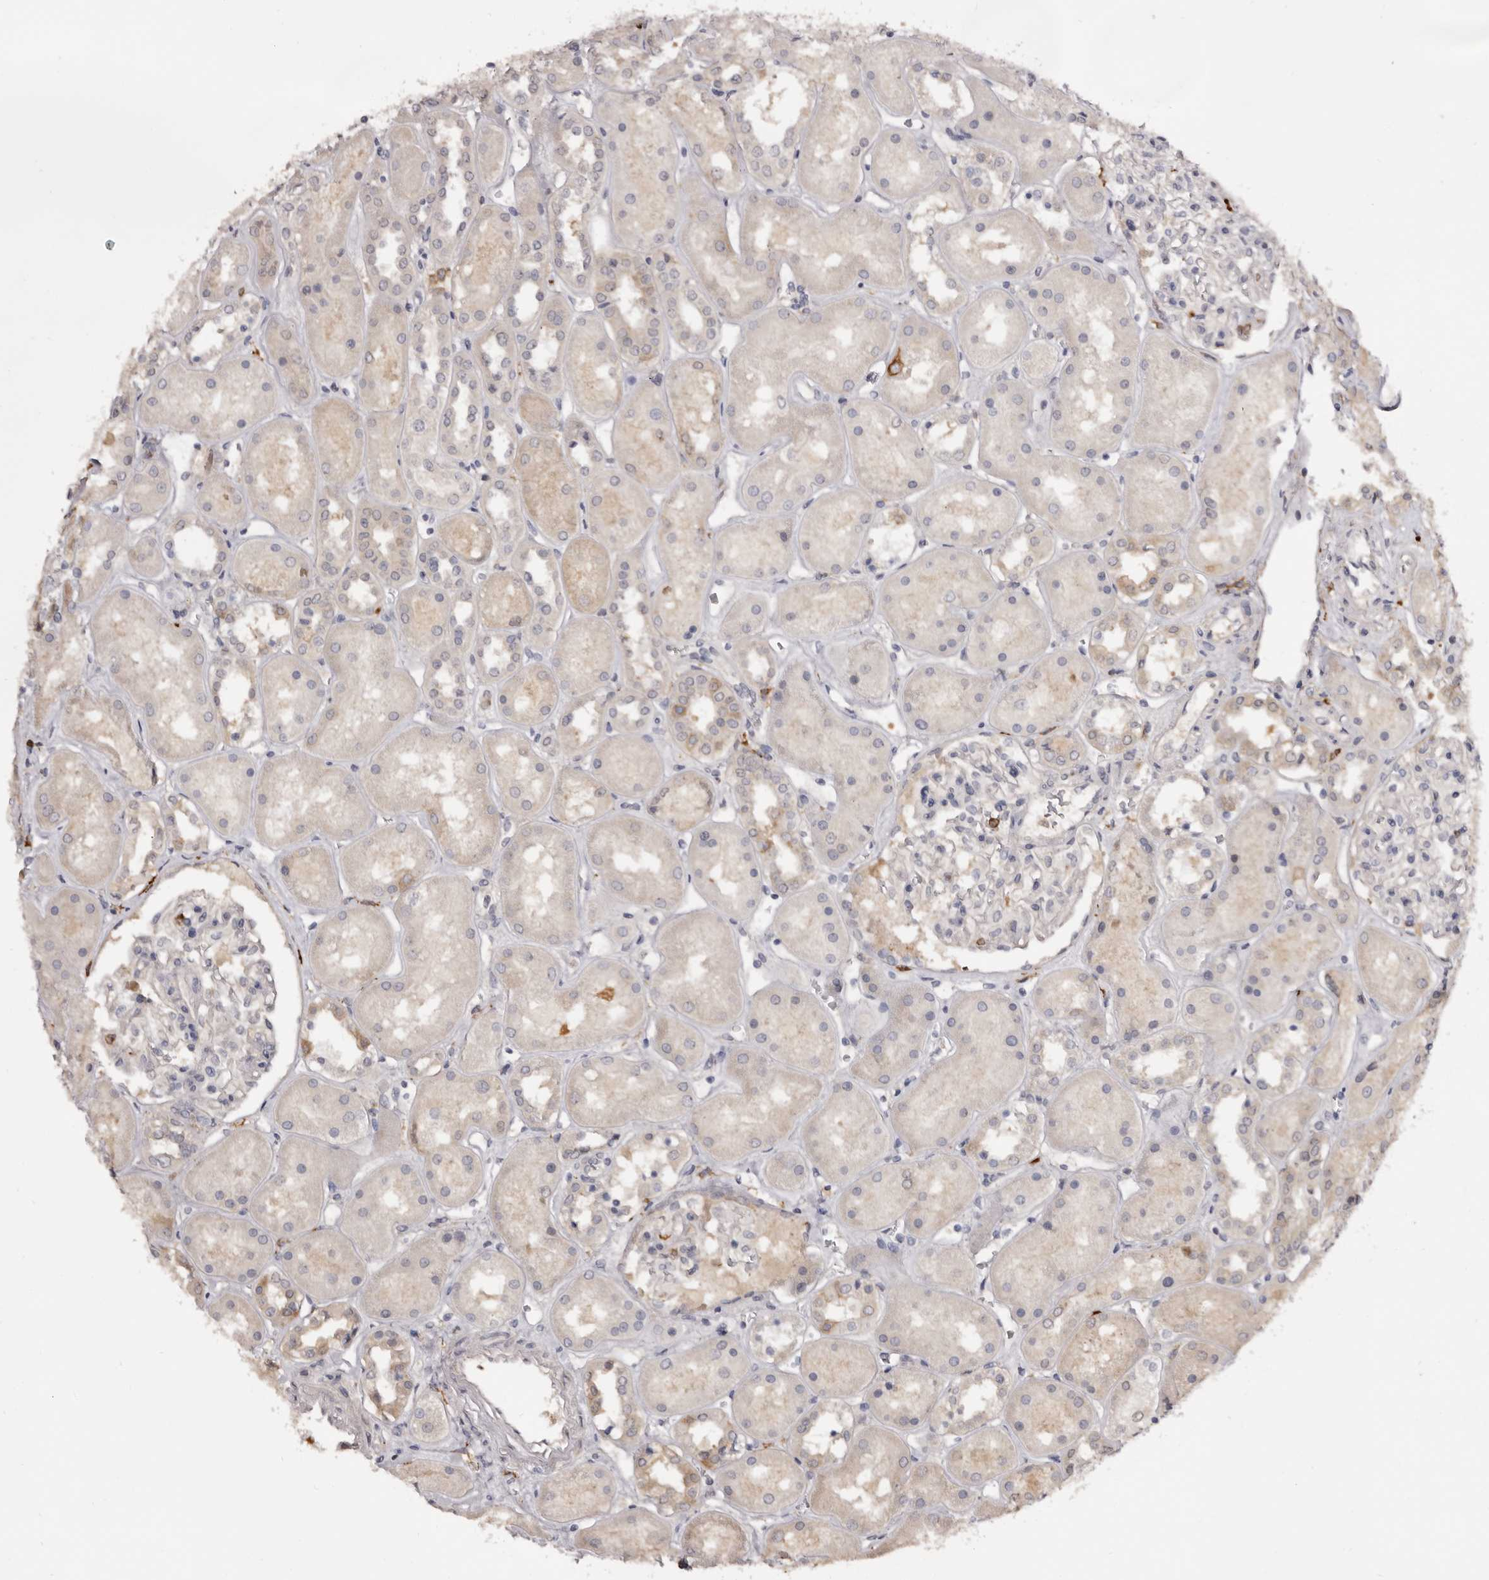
{"staining": {"intensity": "negative", "quantity": "none", "location": "none"}, "tissue": "kidney", "cell_type": "Cells in glomeruli", "image_type": "normal", "snomed": [{"axis": "morphology", "description": "Normal tissue, NOS"}, {"axis": "topography", "description": "Kidney"}], "caption": "Immunohistochemical staining of normal human kidney displays no significant expression in cells in glomeruli.", "gene": "TNNI1", "patient": {"sex": "male", "age": 70}}